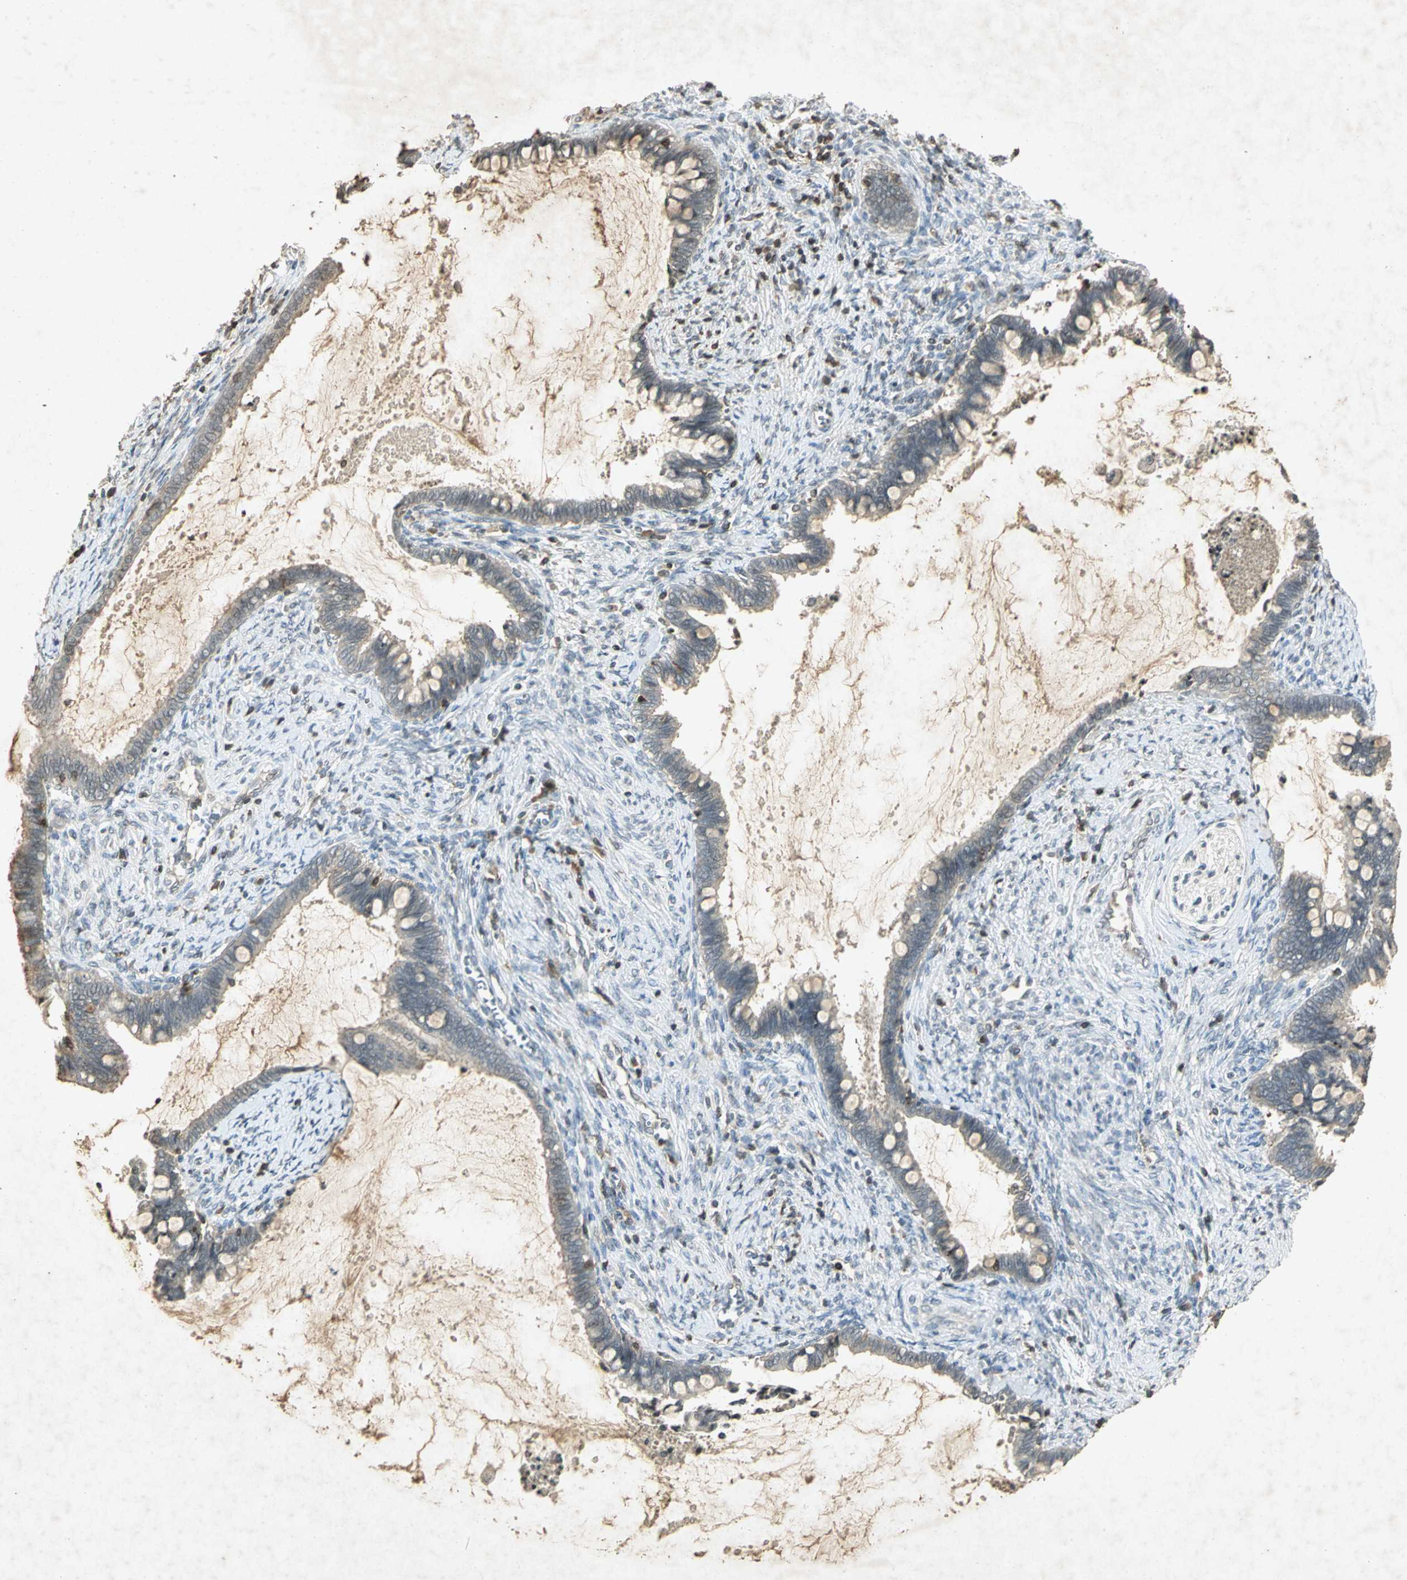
{"staining": {"intensity": "weak", "quantity": "<25%", "location": "nuclear"}, "tissue": "cervical cancer", "cell_type": "Tumor cells", "image_type": "cancer", "snomed": [{"axis": "morphology", "description": "Adenocarcinoma, NOS"}, {"axis": "topography", "description": "Cervix"}], "caption": "Immunohistochemistry (IHC) photomicrograph of cervical adenocarcinoma stained for a protein (brown), which reveals no expression in tumor cells. Brightfield microscopy of IHC stained with DAB (brown) and hematoxylin (blue), captured at high magnification.", "gene": "IL16", "patient": {"sex": "female", "age": 44}}